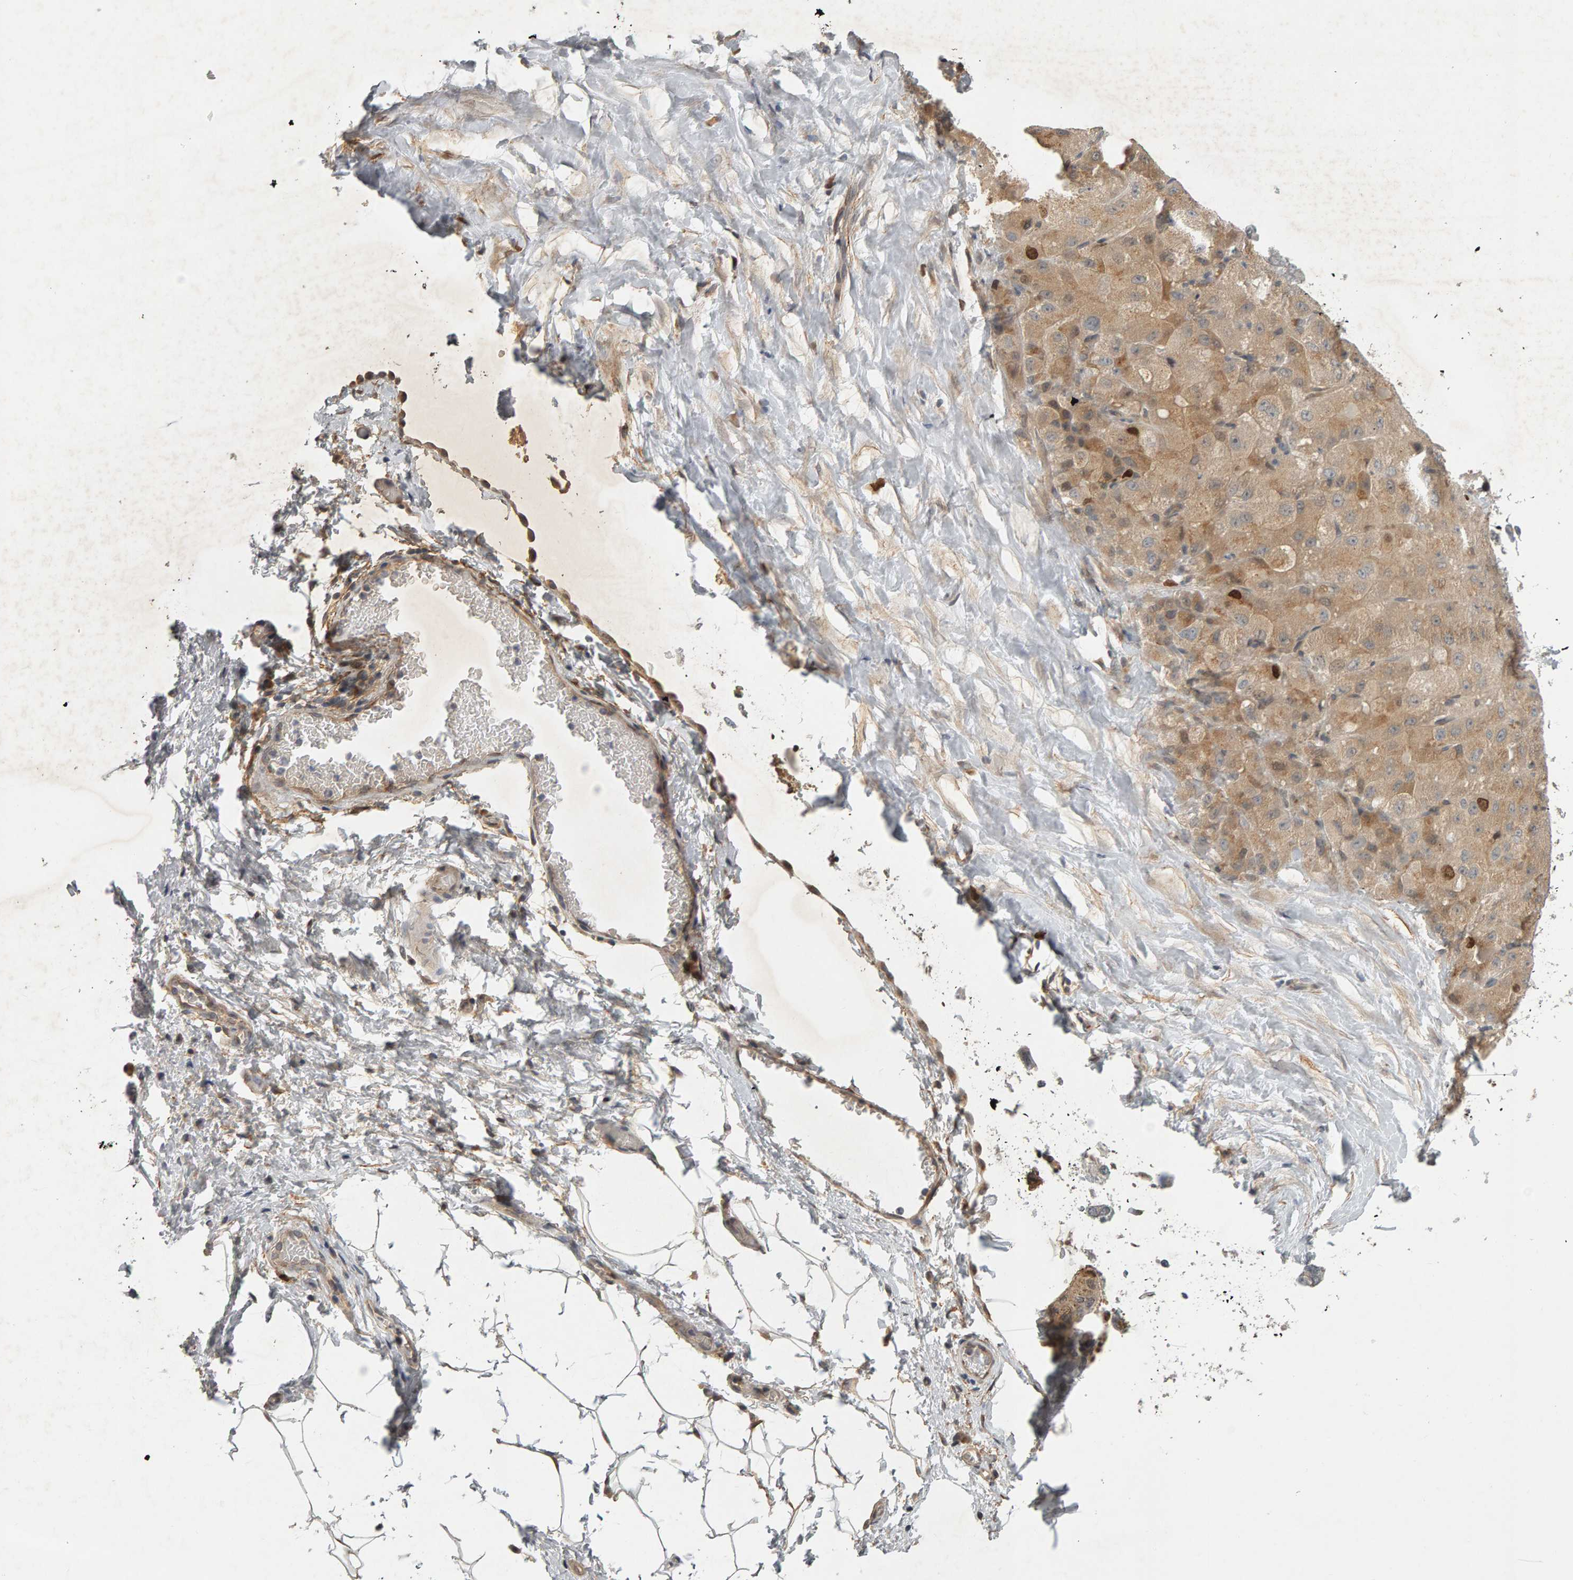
{"staining": {"intensity": "moderate", "quantity": "<25%", "location": "cytoplasmic/membranous,nuclear"}, "tissue": "liver cancer", "cell_type": "Tumor cells", "image_type": "cancer", "snomed": [{"axis": "morphology", "description": "Carcinoma, Hepatocellular, NOS"}, {"axis": "topography", "description": "Liver"}], "caption": "A high-resolution image shows immunohistochemistry (IHC) staining of liver cancer (hepatocellular carcinoma), which demonstrates moderate cytoplasmic/membranous and nuclear positivity in about <25% of tumor cells. (IHC, brightfield microscopy, high magnification).", "gene": "CDCA5", "patient": {"sex": "male", "age": 80}}